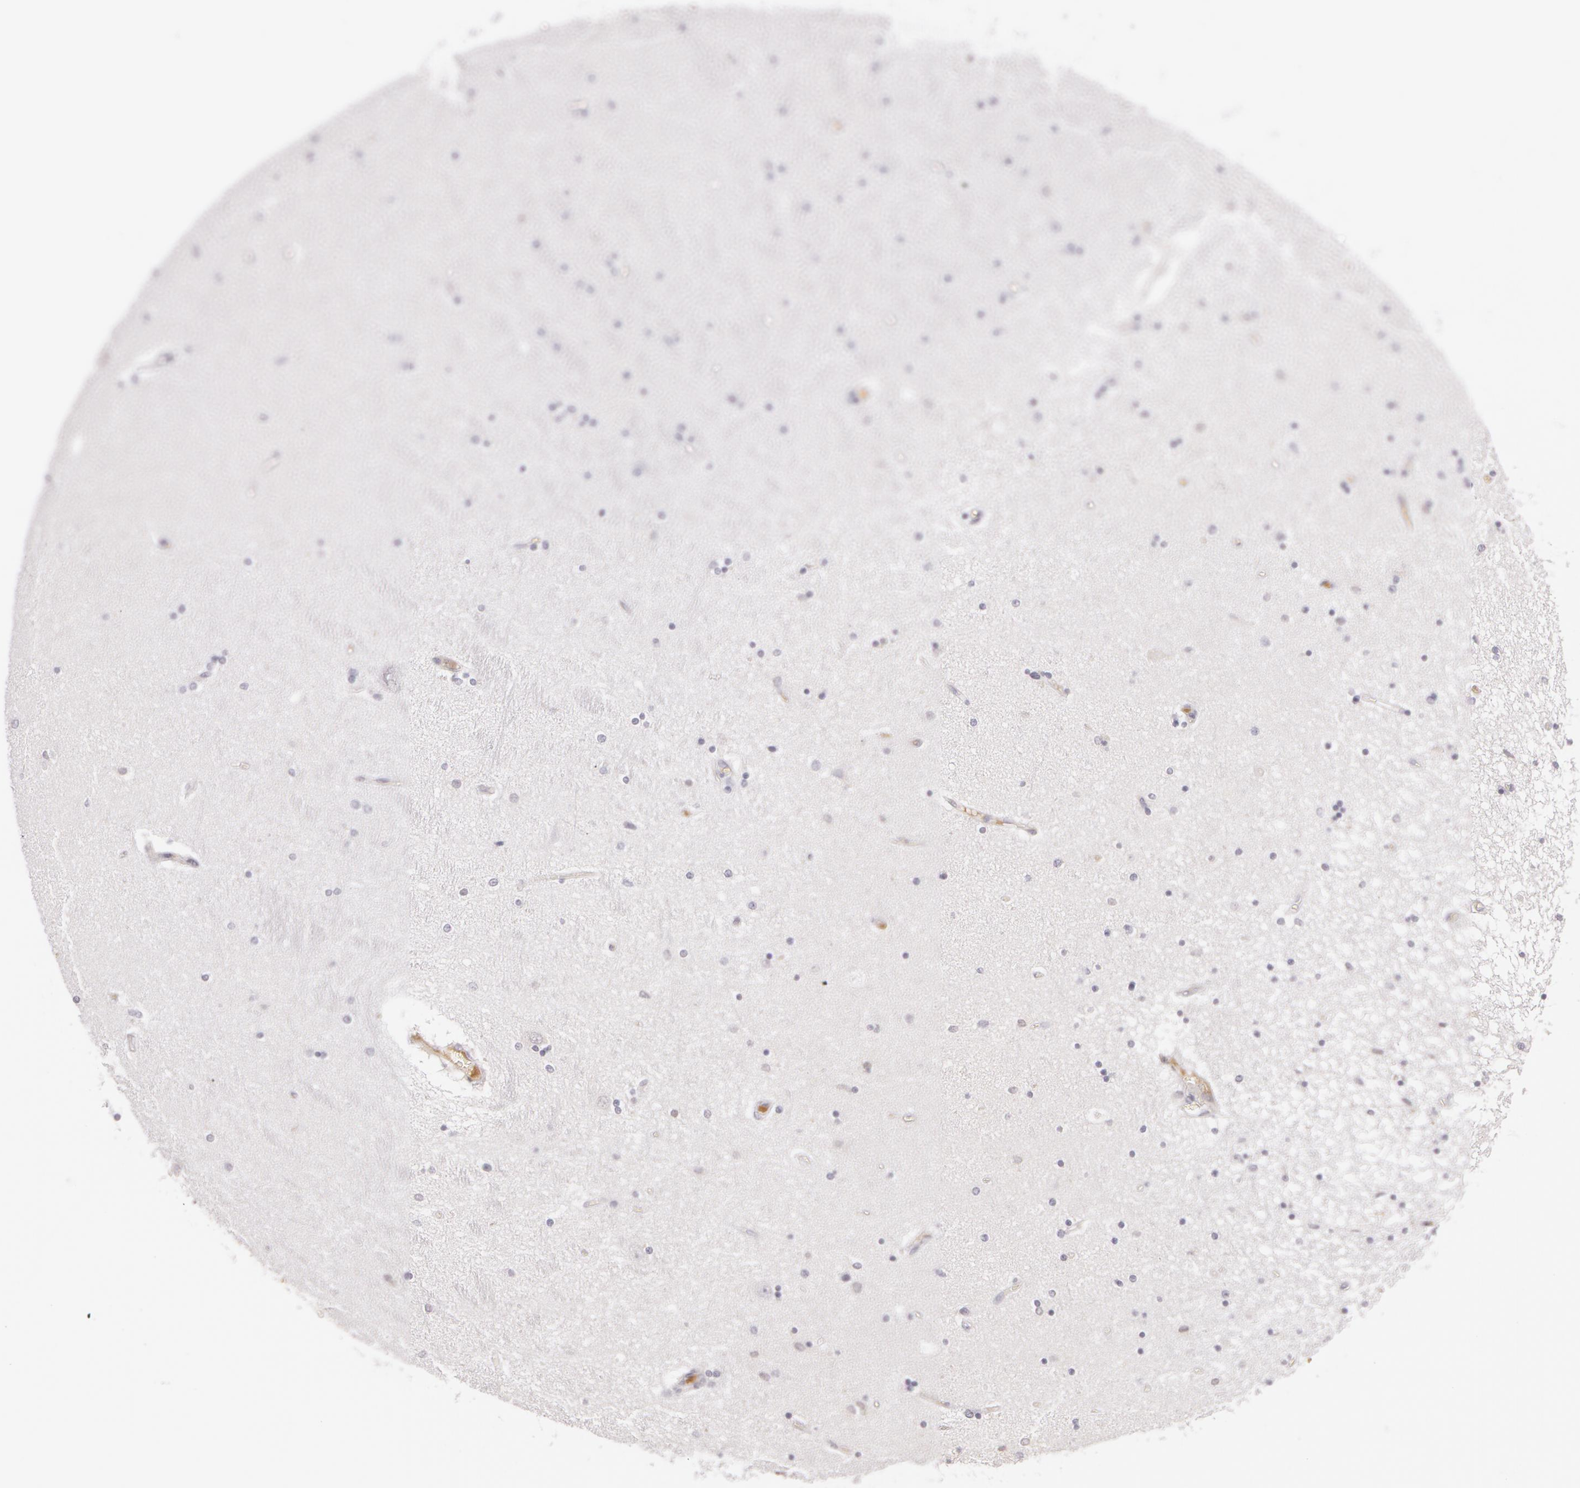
{"staining": {"intensity": "negative", "quantity": "none", "location": "none"}, "tissue": "hippocampus", "cell_type": "Glial cells", "image_type": "normal", "snomed": [{"axis": "morphology", "description": "Normal tissue, NOS"}, {"axis": "topography", "description": "Hippocampus"}], "caption": "Glial cells show no significant expression in unremarkable hippocampus. (Brightfield microscopy of DAB immunohistochemistry at high magnification).", "gene": "LBP", "patient": {"sex": "female", "age": 54}}